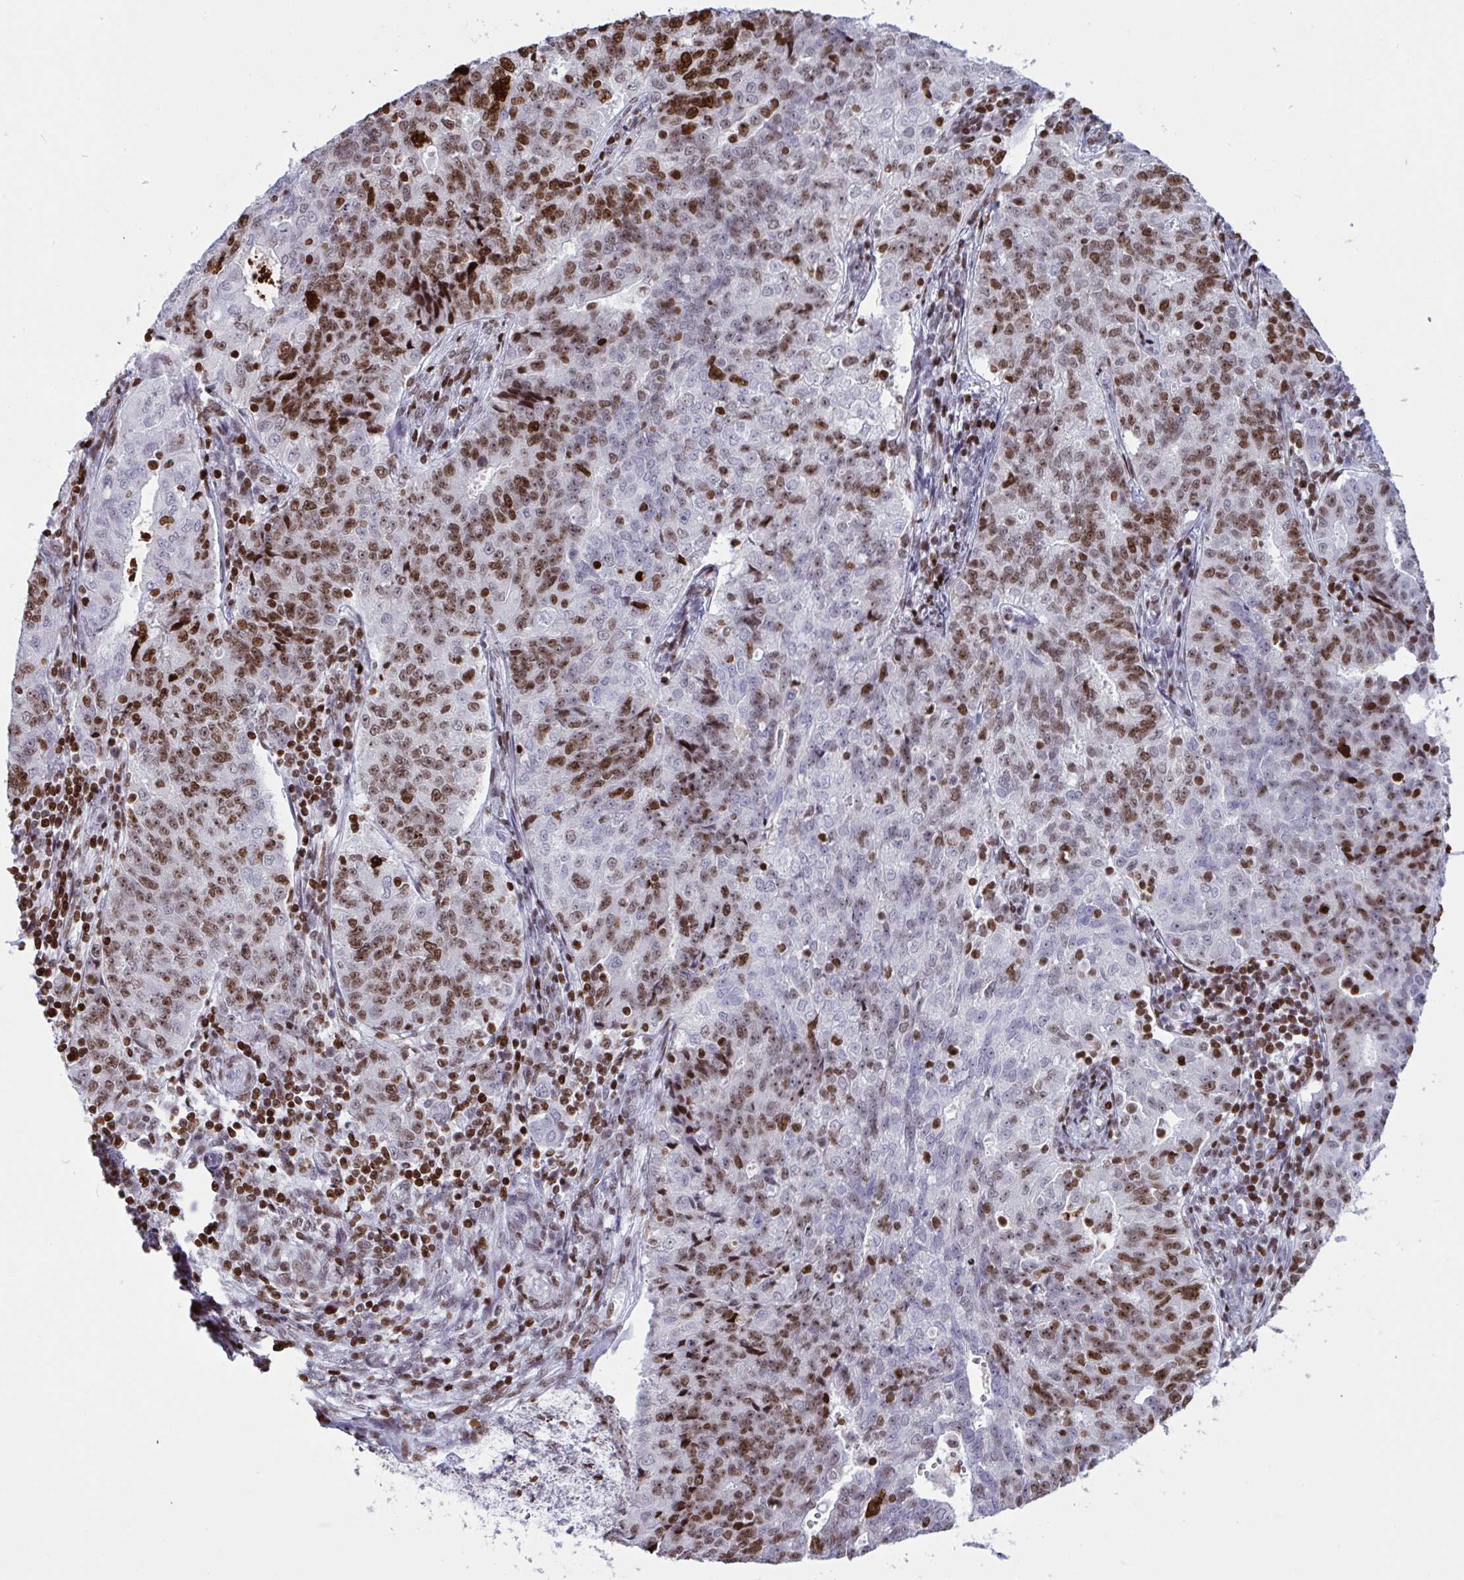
{"staining": {"intensity": "moderate", "quantity": "25%-75%", "location": "nuclear"}, "tissue": "endometrial cancer", "cell_type": "Tumor cells", "image_type": "cancer", "snomed": [{"axis": "morphology", "description": "Adenocarcinoma, NOS"}, {"axis": "topography", "description": "Endometrium"}], "caption": "IHC of human endometrial adenocarcinoma shows medium levels of moderate nuclear staining in approximately 25%-75% of tumor cells. (Brightfield microscopy of DAB IHC at high magnification).", "gene": "HMGB2", "patient": {"sex": "female", "age": 43}}